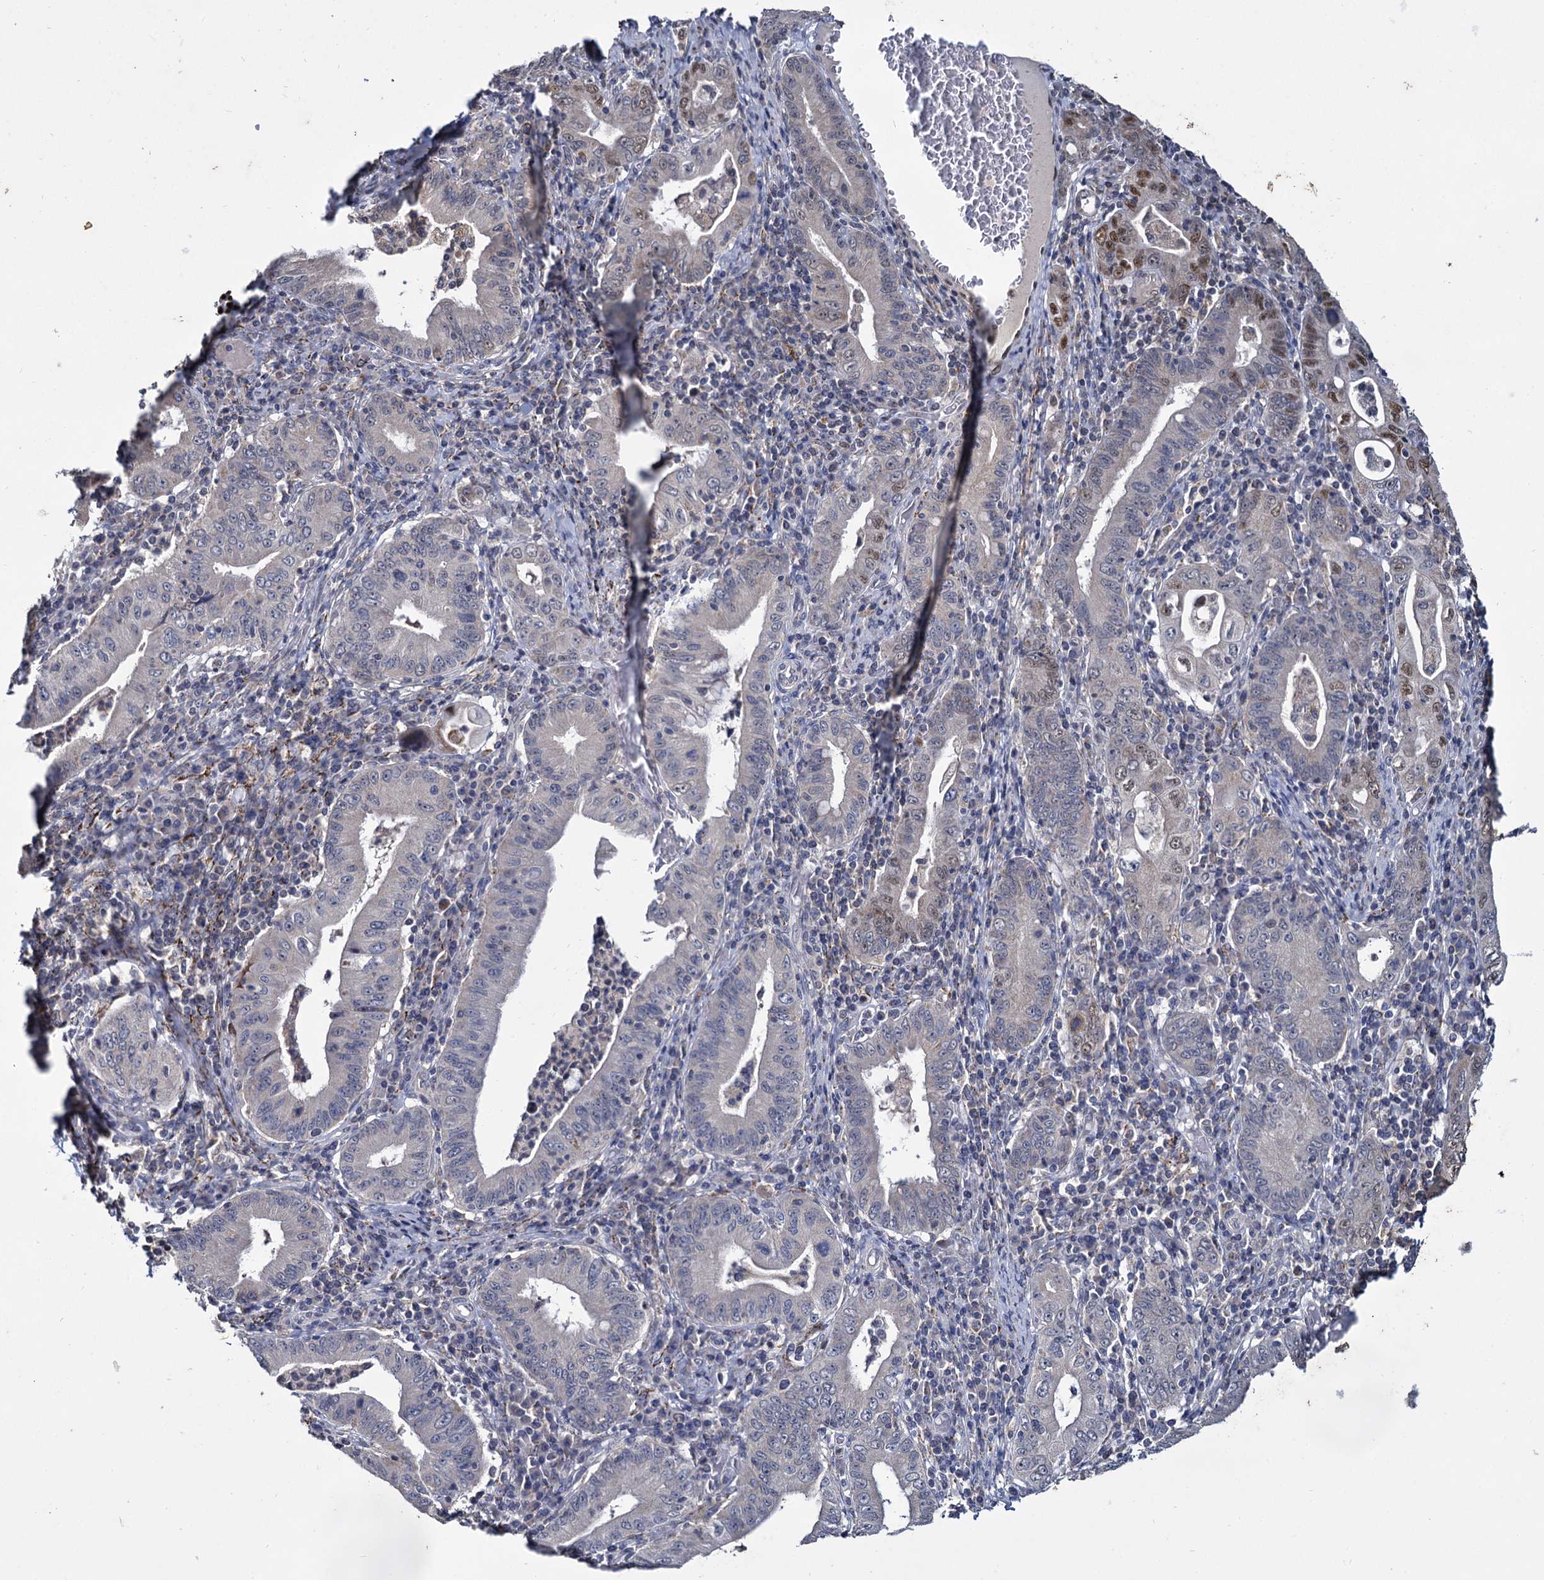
{"staining": {"intensity": "moderate", "quantity": "<25%", "location": "nuclear"}, "tissue": "stomach cancer", "cell_type": "Tumor cells", "image_type": "cancer", "snomed": [{"axis": "morphology", "description": "Normal tissue, NOS"}, {"axis": "morphology", "description": "Adenocarcinoma, NOS"}, {"axis": "topography", "description": "Esophagus"}, {"axis": "topography", "description": "Stomach, upper"}, {"axis": "topography", "description": "Peripheral nerve tissue"}], "caption": "Immunohistochemistry (IHC) micrograph of human stomach cancer (adenocarcinoma) stained for a protein (brown), which shows low levels of moderate nuclear staining in about <25% of tumor cells.", "gene": "RPUSD4", "patient": {"sex": "male", "age": 62}}